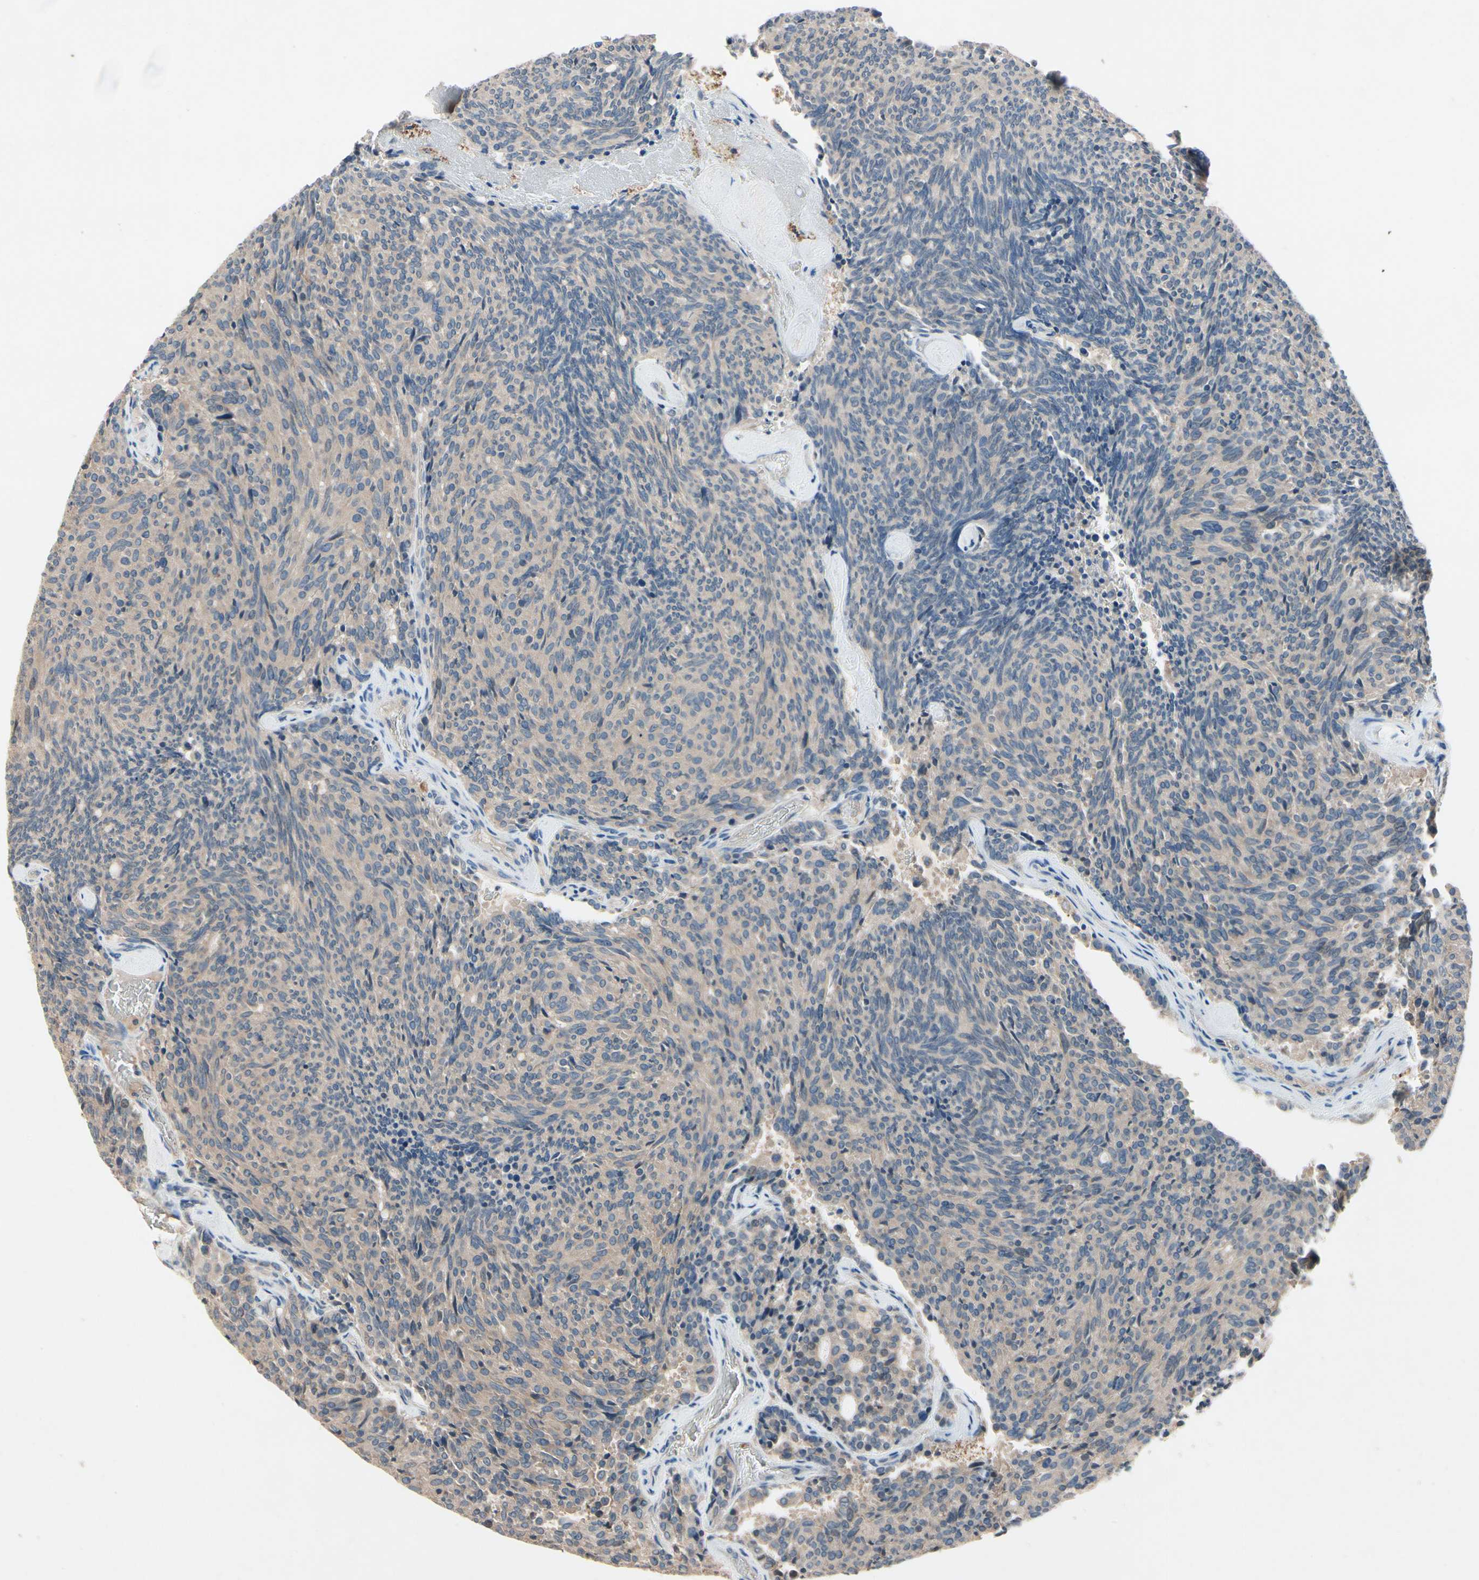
{"staining": {"intensity": "weak", "quantity": ">75%", "location": "cytoplasmic/membranous"}, "tissue": "carcinoid", "cell_type": "Tumor cells", "image_type": "cancer", "snomed": [{"axis": "morphology", "description": "Carcinoid, malignant, NOS"}, {"axis": "topography", "description": "Pancreas"}], "caption": "A brown stain labels weak cytoplasmic/membranous expression of a protein in human carcinoid (malignant) tumor cells. Using DAB (3,3'-diaminobenzidine) (brown) and hematoxylin (blue) stains, captured at high magnification using brightfield microscopy.", "gene": "IL1RL1", "patient": {"sex": "female", "age": 54}}